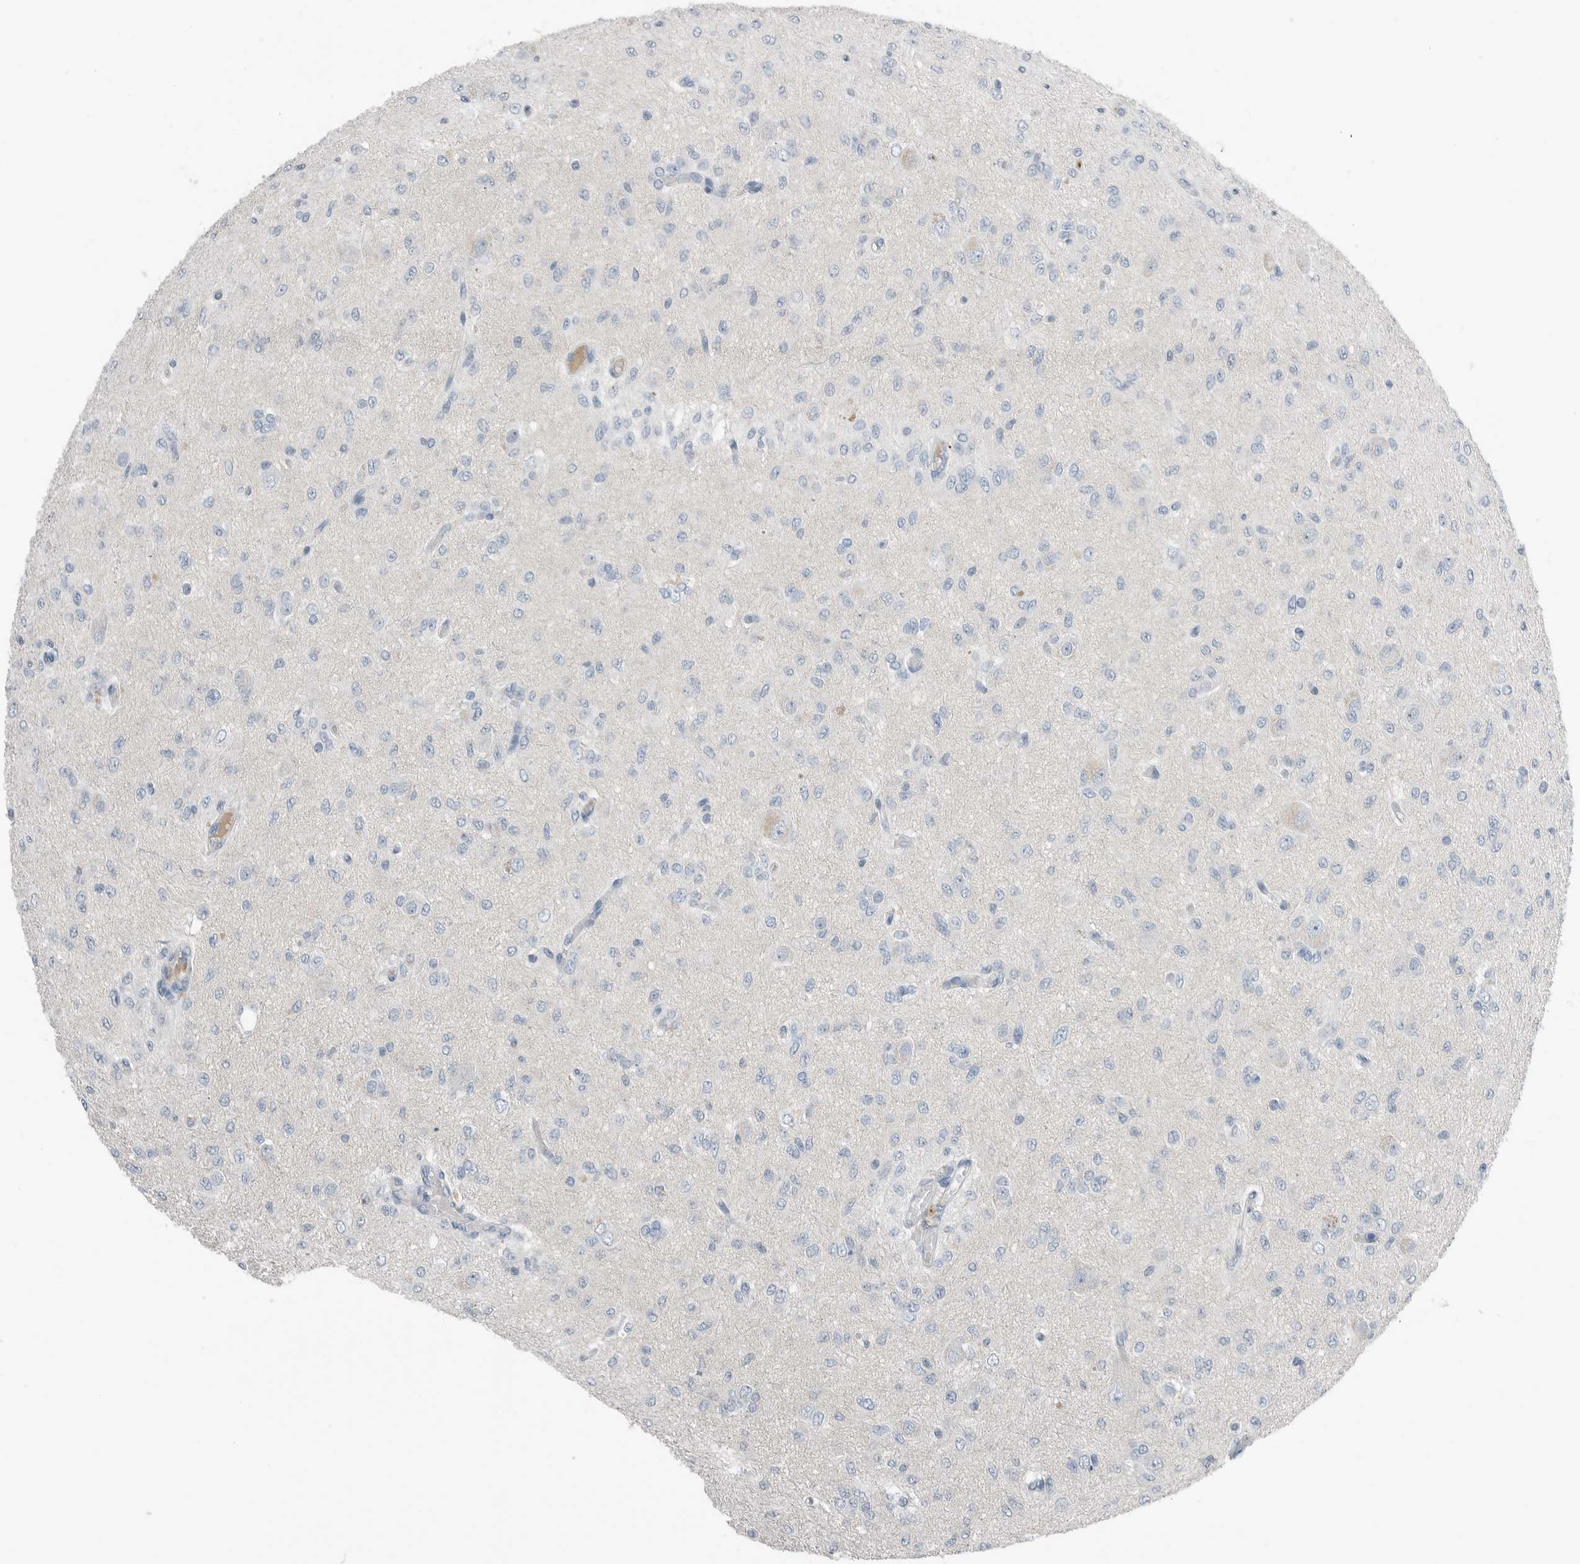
{"staining": {"intensity": "negative", "quantity": "none", "location": "none"}, "tissue": "glioma", "cell_type": "Tumor cells", "image_type": "cancer", "snomed": [{"axis": "morphology", "description": "Glioma, malignant, High grade"}, {"axis": "topography", "description": "Brain"}], "caption": "This photomicrograph is of glioma stained with immunohistochemistry (IHC) to label a protein in brown with the nuclei are counter-stained blue. There is no positivity in tumor cells.", "gene": "SERPINB7", "patient": {"sex": "female", "age": 59}}